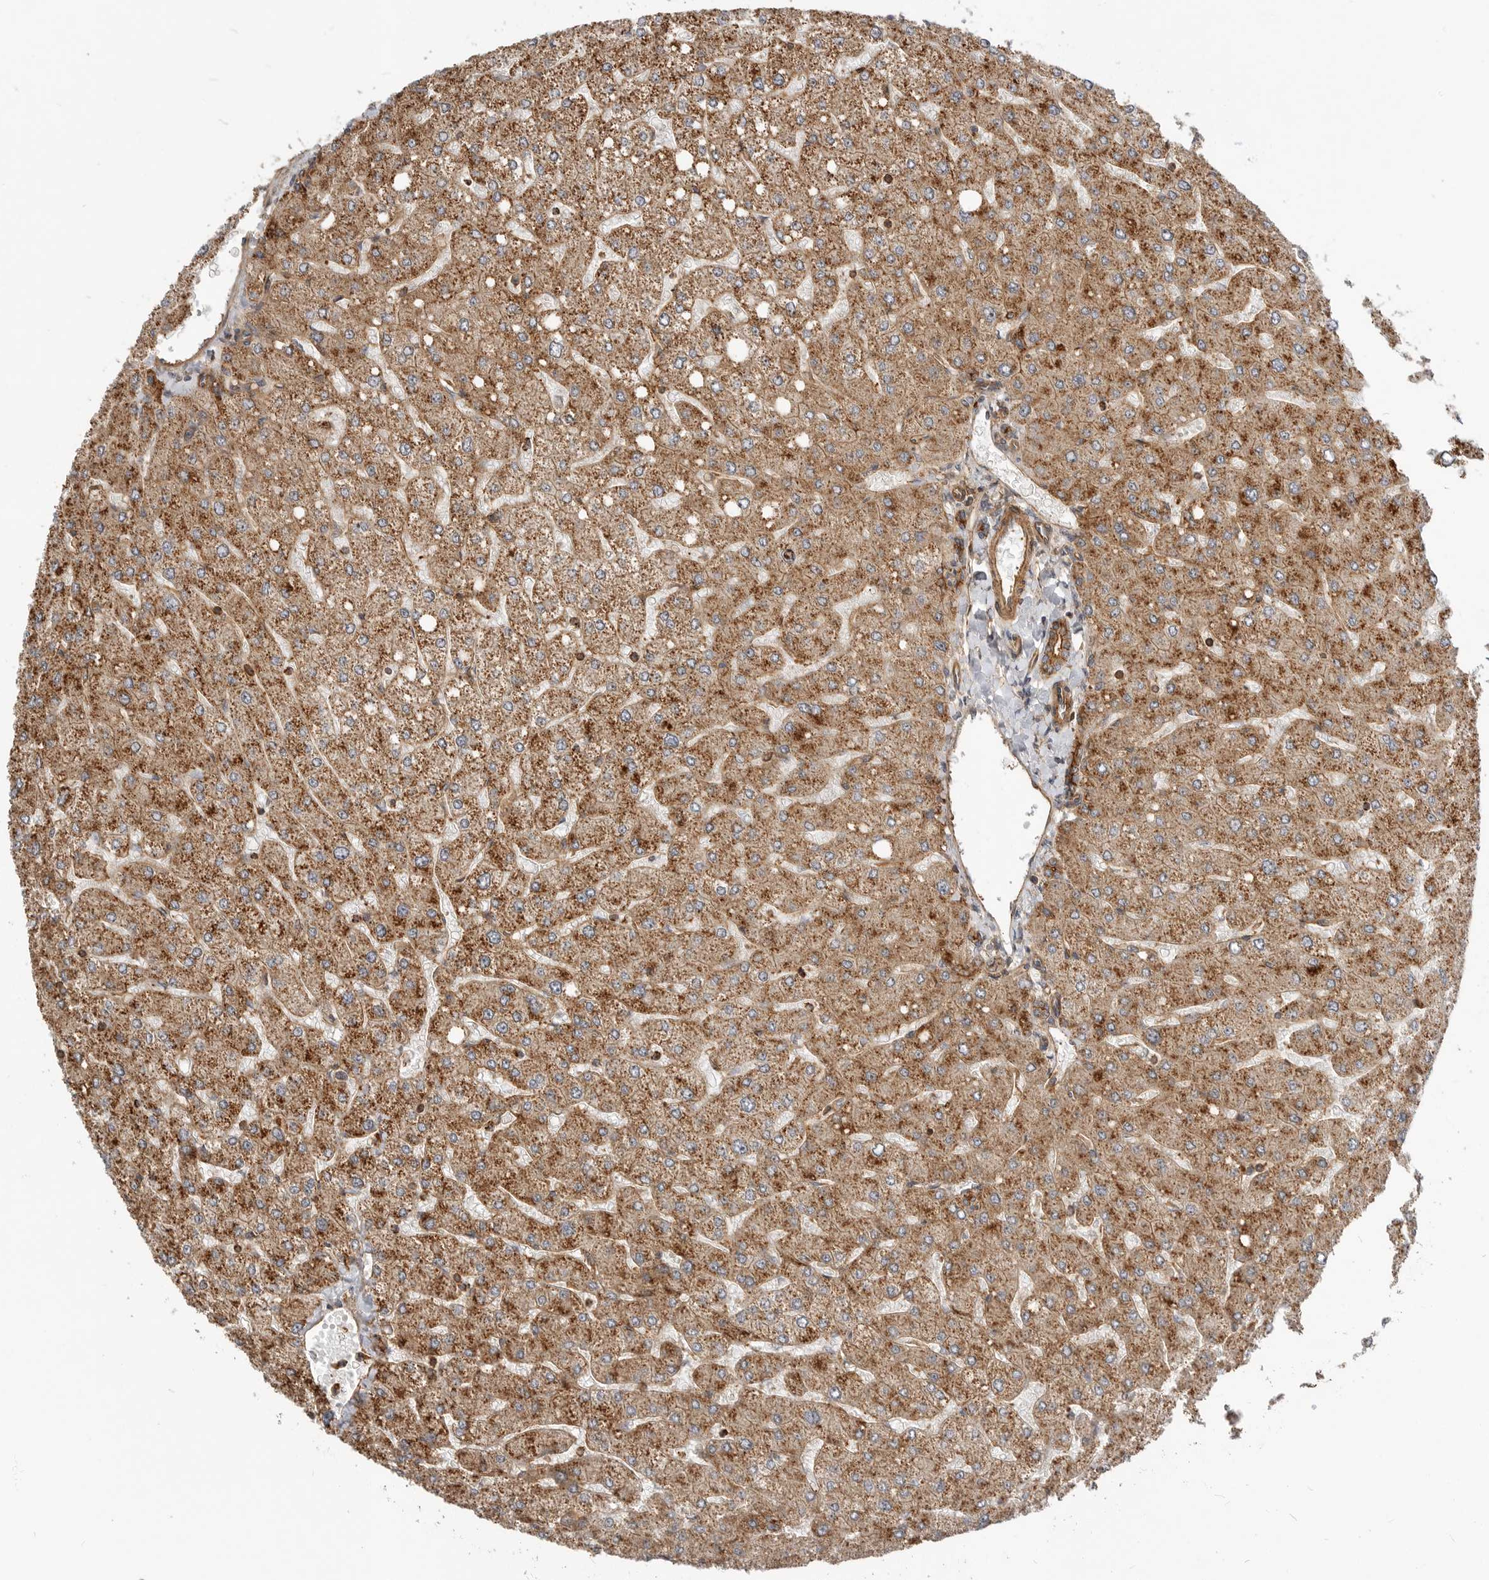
{"staining": {"intensity": "moderate", "quantity": ">75%", "location": "cytoplasmic/membranous"}, "tissue": "liver", "cell_type": "Cholangiocytes", "image_type": "normal", "snomed": [{"axis": "morphology", "description": "Normal tissue, NOS"}, {"axis": "topography", "description": "Liver"}], "caption": "Immunohistochemistry of unremarkable human liver exhibits medium levels of moderate cytoplasmic/membranous expression in approximately >75% of cholangiocytes. Using DAB (brown) and hematoxylin (blue) stains, captured at high magnification using brightfield microscopy.", "gene": "GPATCH2", "patient": {"sex": "male", "age": 55}}